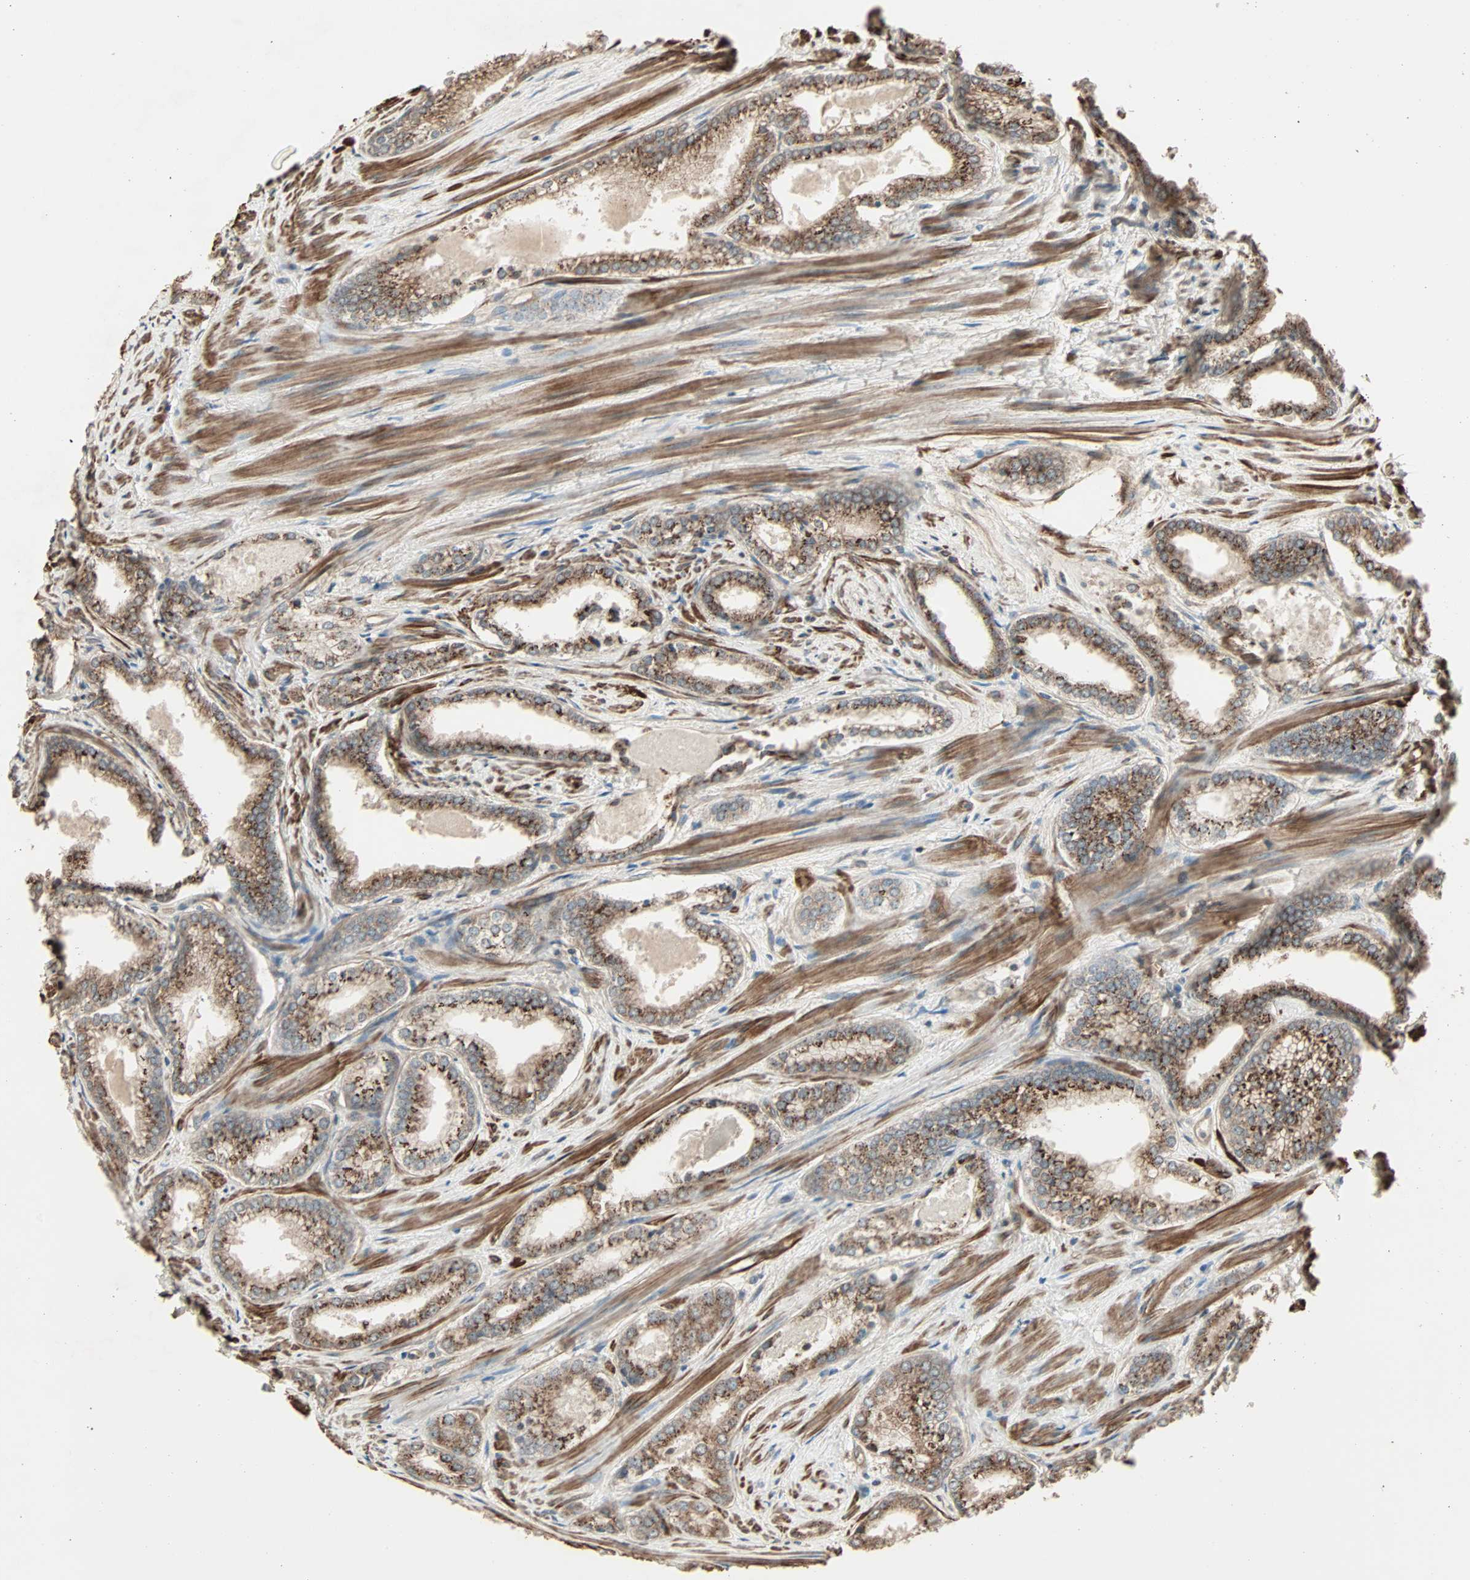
{"staining": {"intensity": "moderate", "quantity": ">75%", "location": "cytoplasmic/membranous"}, "tissue": "prostate cancer", "cell_type": "Tumor cells", "image_type": "cancer", "snomed": [{"axis": "morphology", "description": "Adenocarcinoma, Low grade"}, {"axis": "topography", "description": "Prostate"}], "caption": "Moderate cytoplasmic/membranous expression for a protein is seen in approximately >75% of tumor cells of prostate low-grade adenocarcinoma using immunohistochemistry (IHC).", "gene": "GALNT3", "patient": {"sex": "male", "age": 60}}